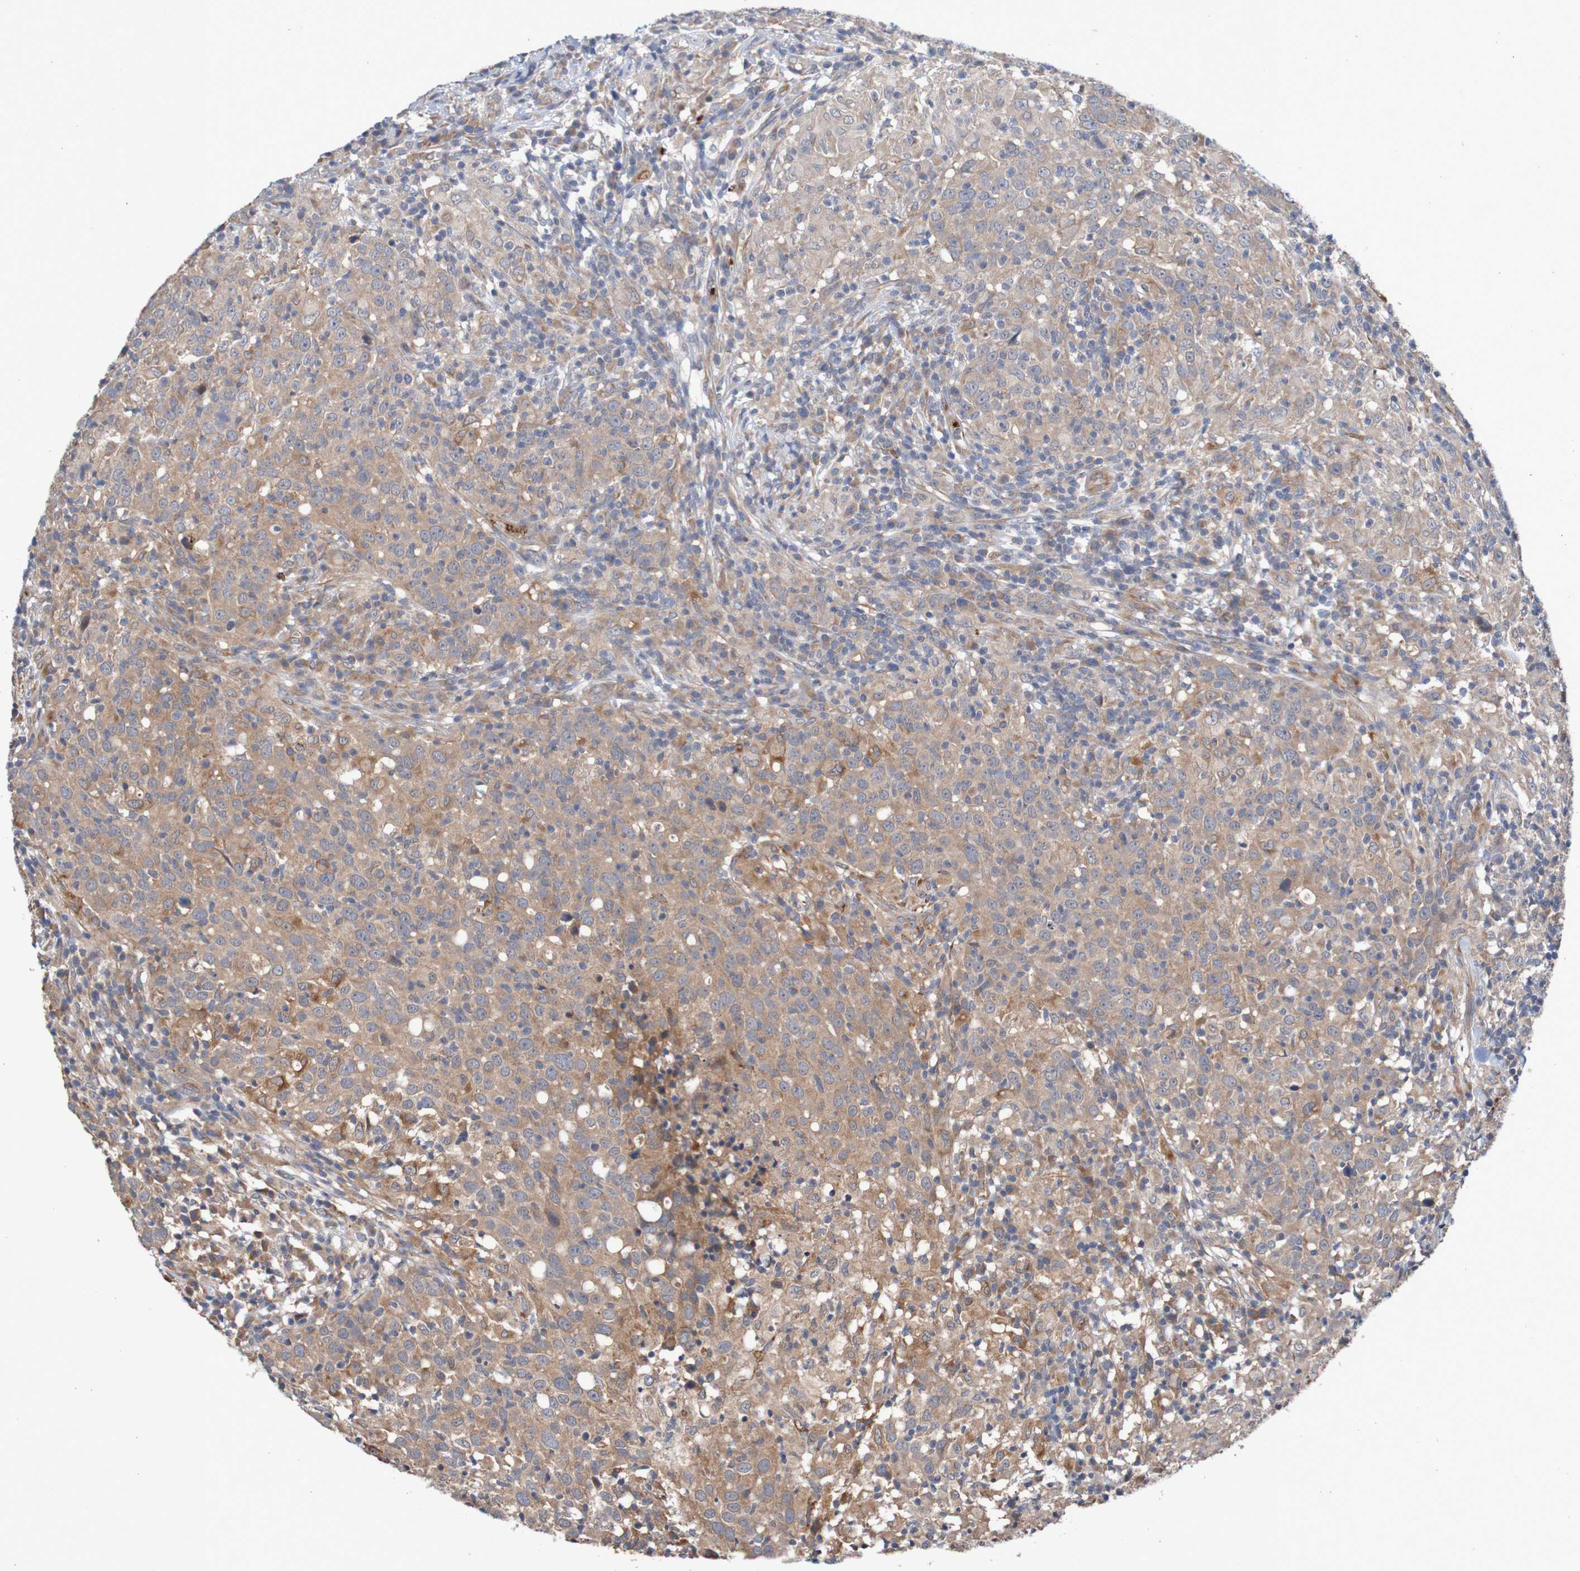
{"staining": {"intensity": "moderate", "quantity": ">75%", "location": "cytoplasmic/membranous"}, "tissue": "head and neck cancer", "cell_type": "Tumor cells", "image_type": "cancer", "snomed": [{"axis": "morphology", "description": "Adenocarcinoma, NOS"}, {"axis": "topography", "description": "Salivary gland"}, {"axis": "topography", "description": "Head-Neck"}], "caption": "Moderate cytoplasmic/membranous staining for a protein is identified in approximately >75% of tumor cells of head and neck cancer using immunohistochemistry (IHC).", "gene": "ST8SIA6", "patient": {"sex": "female", "age": 65}}